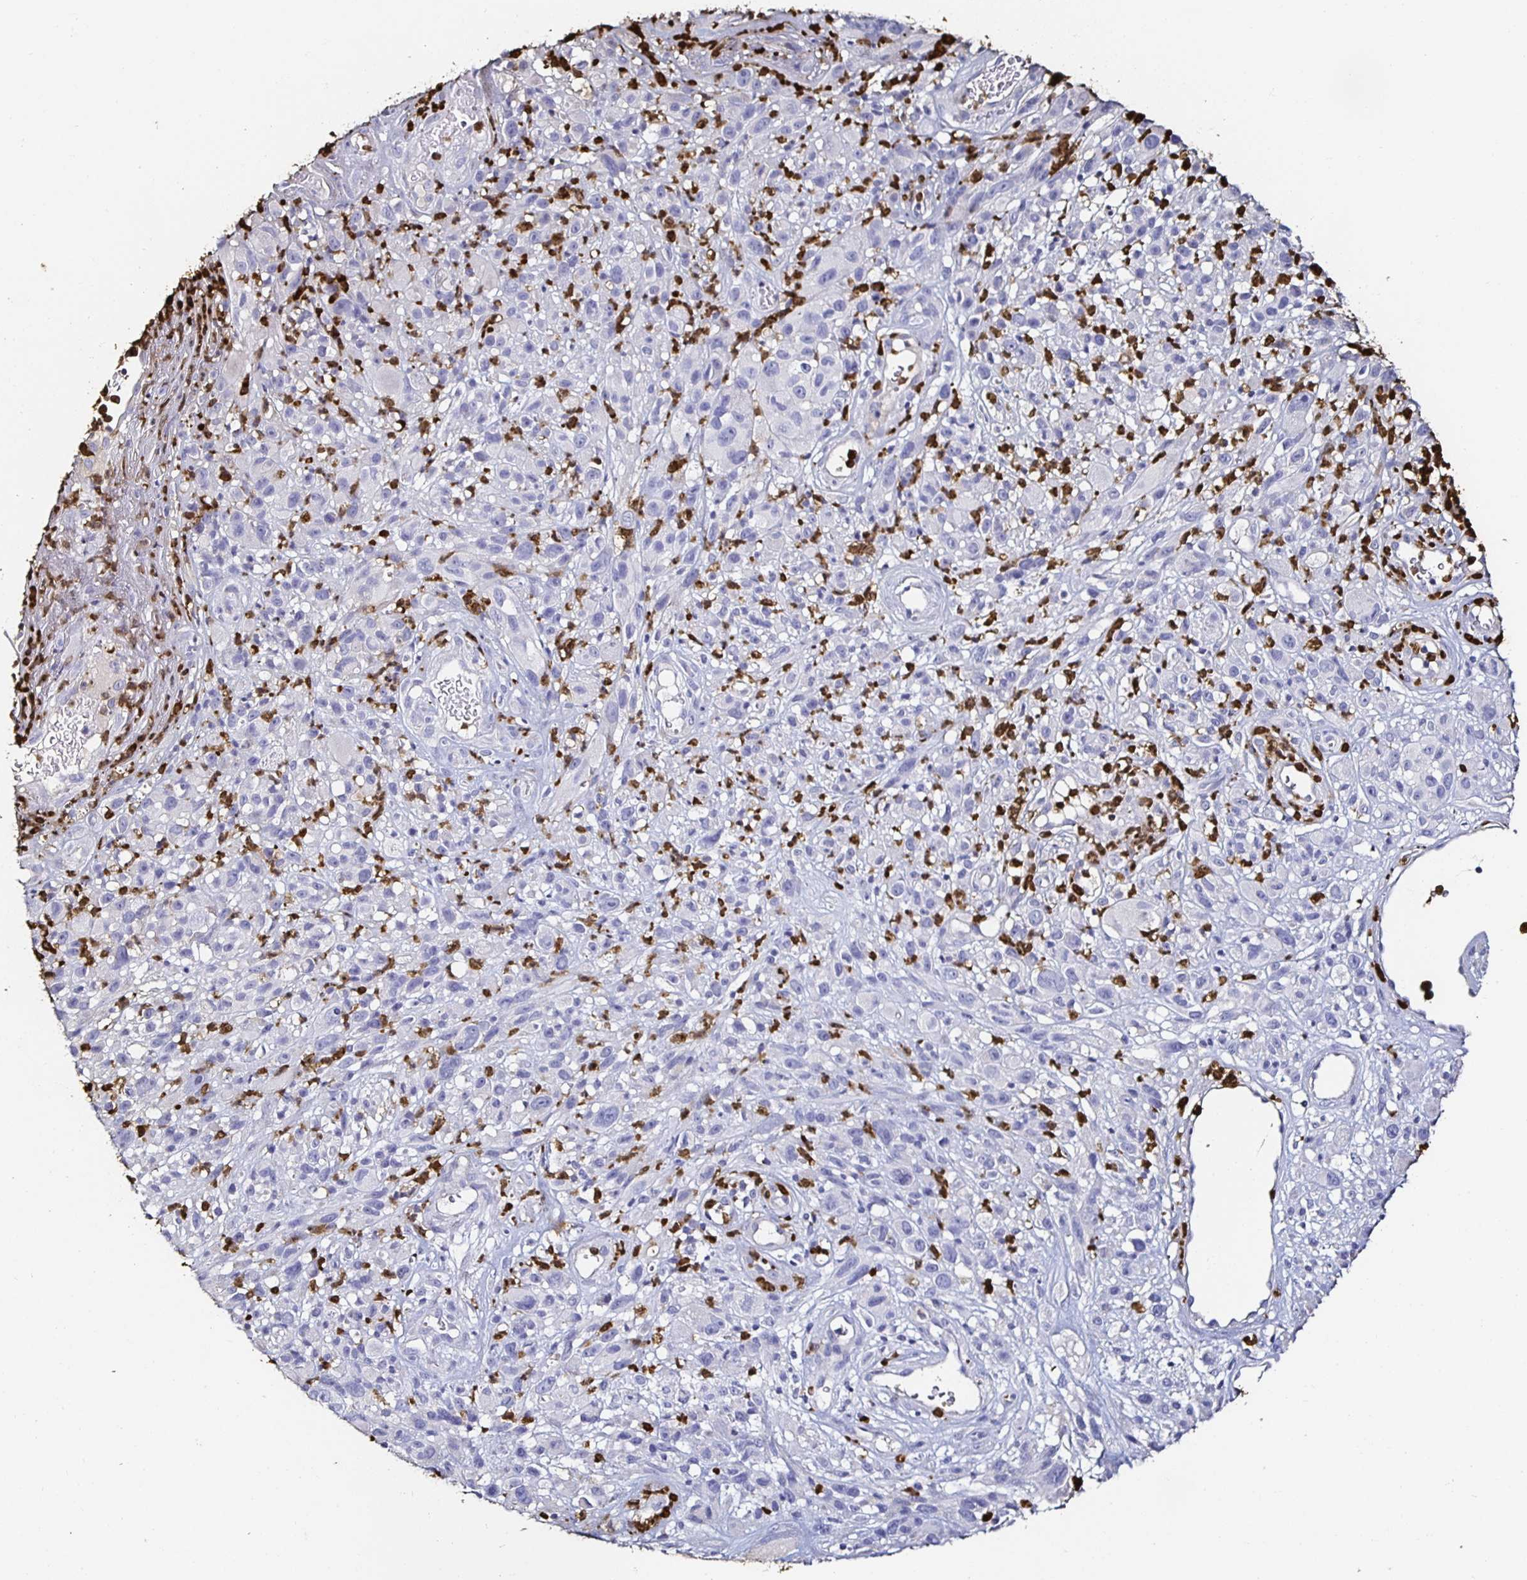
{"staining": {"intensity": "negative", "quantity": "none", "location": "none"}, "tissue": "melanoma", "cell_type": "Tumor cells", "image_type": "cancer", "snomed": [{"axis": "morphology", "description": "Malignant melanoma, NOS"}, {"axis": "topography", "description": "Skin"}], "caption": "There is no significant staining in tumor cells of melanoma. Nuclei are stained in blue.", "gene": "TLR4", "patient": {"sex": "male", "age": 68}}